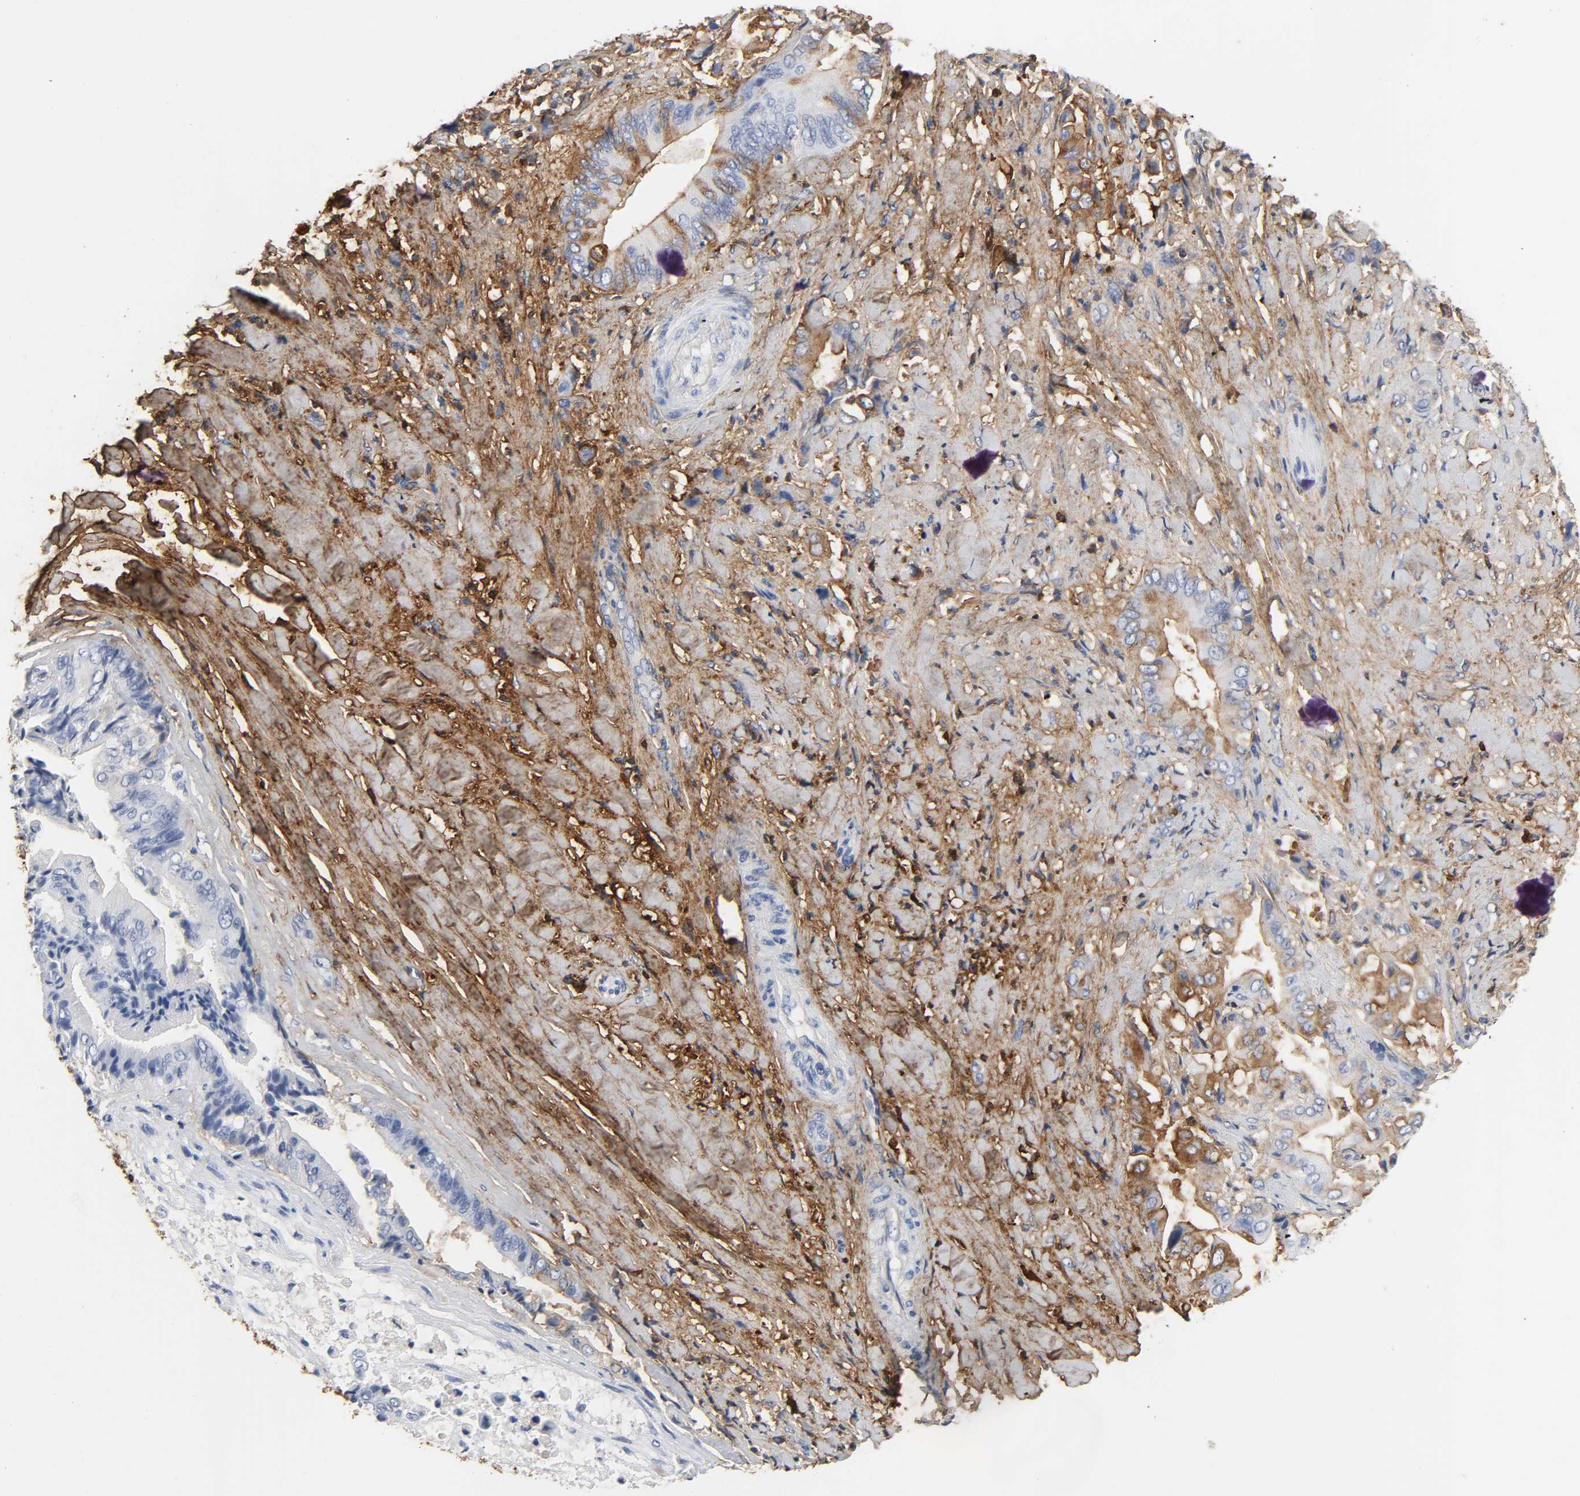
{"staining": {"intensity": "strong", "quantity": "<25%", "location": "cytoplasmic/membranous"}, "tissue": "liver cancer", "cell_type": "Tumor cells", "image_type": "cancer", "snomed": [{"axis": "morphology", "description": "Cholangiocarcinoma"}, {"axis": "topography", "description": "Liver"}], "caption": "Immunohistochemical staining of cholangiocarcinoma (liver) exhibits medium levels of strong cytoplasmic/membranous protein staining in approximately <25% of tumor cells. Nuclei are stained in blue.", "gene": "FBLN1", "patient": {"sex": "male", "age": 58}}